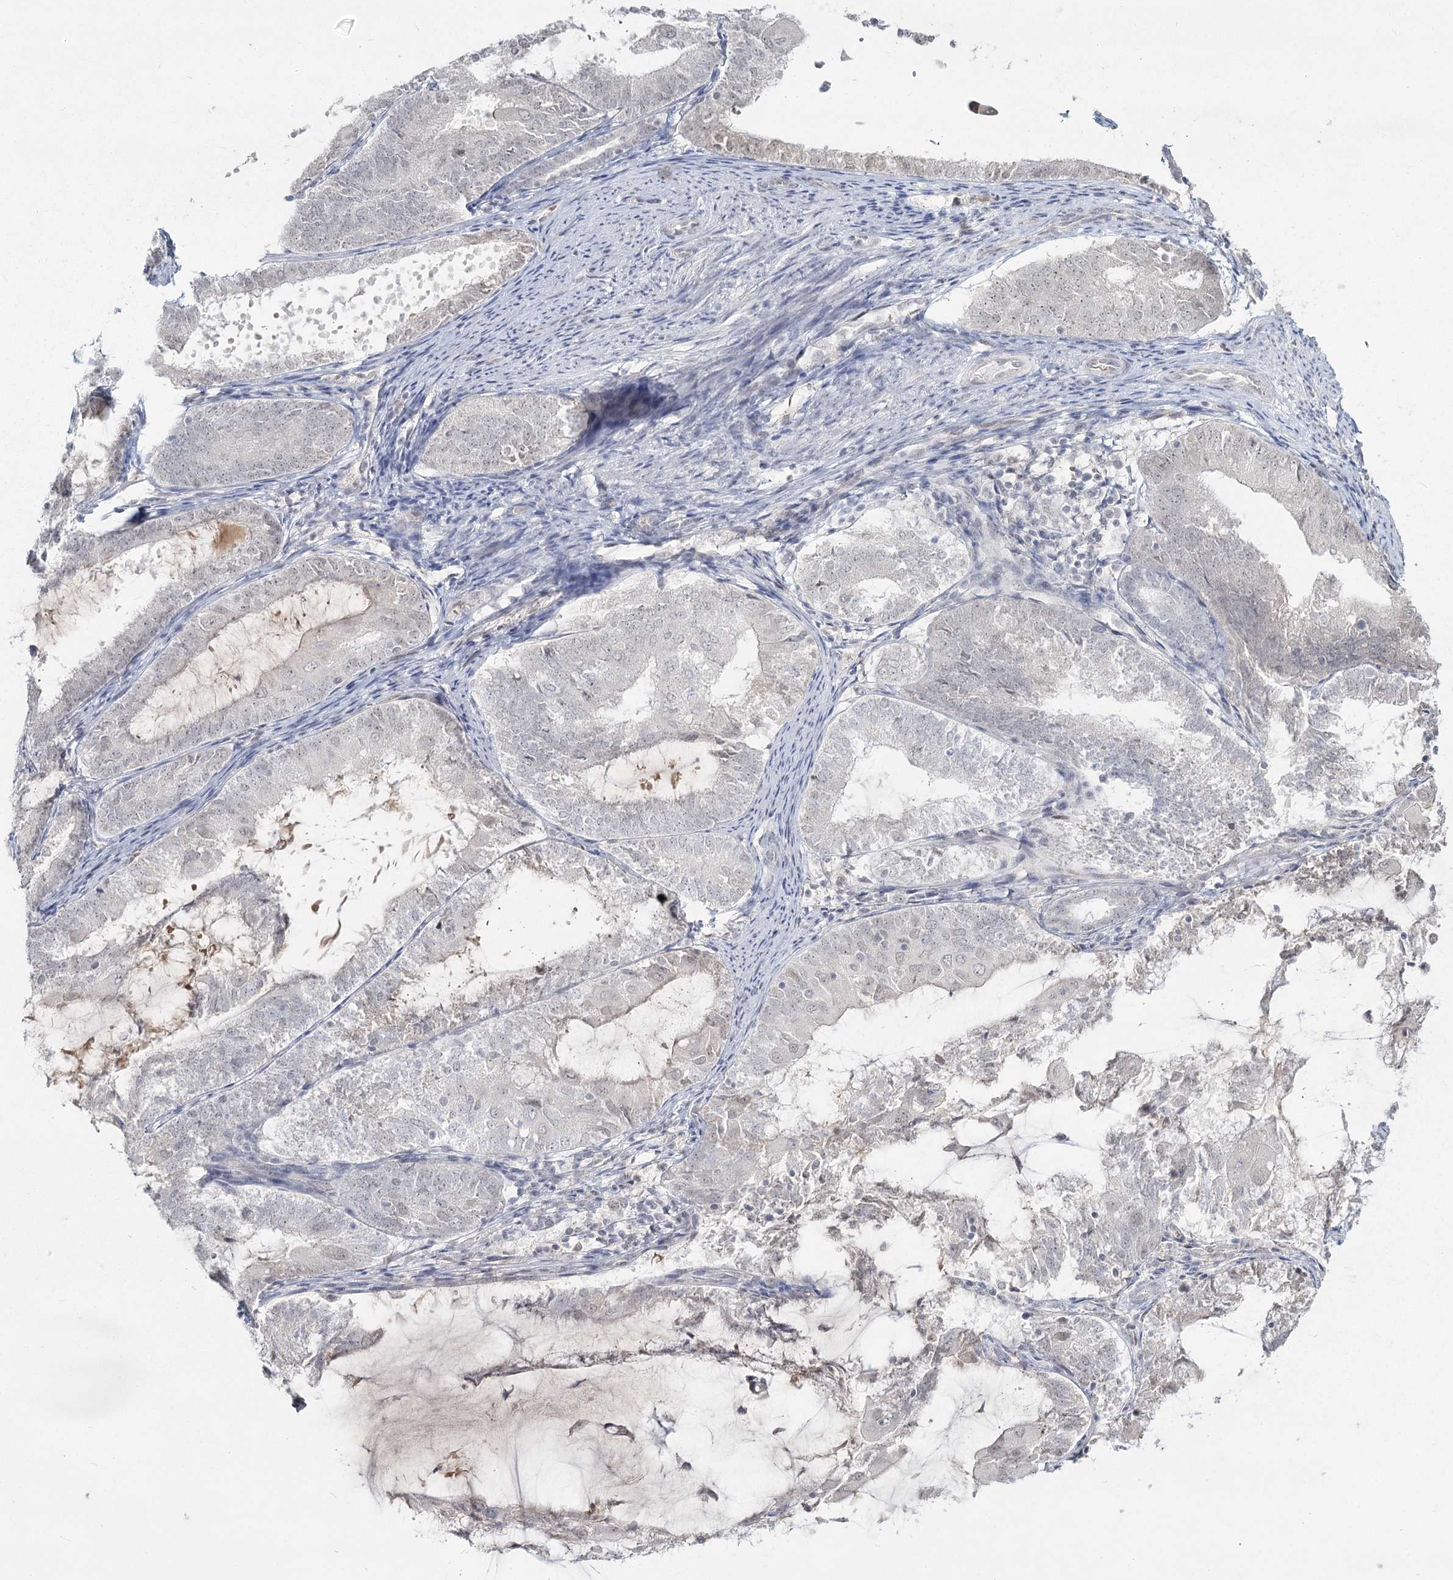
{"staining": {"intensity": "weak", "quantity": "<25%", "location": "nuclear"}, "tissue": "endometrial cancer", "cell_type": "Tumor cells", "image_type": "cancer", "snomed": [{"axis": "morphology", "description": "Adenocarcinoma, NOS"}, {"axis": "topography", "description": "Endometrium"}], "caption": "Immunohistochemistry image of human endometrial cancer stained for a protein (brown), which demonstrates no expression in tumor cells.", "gene": "LY6G5C", "patient": {"sex": "female", "age": 81}}